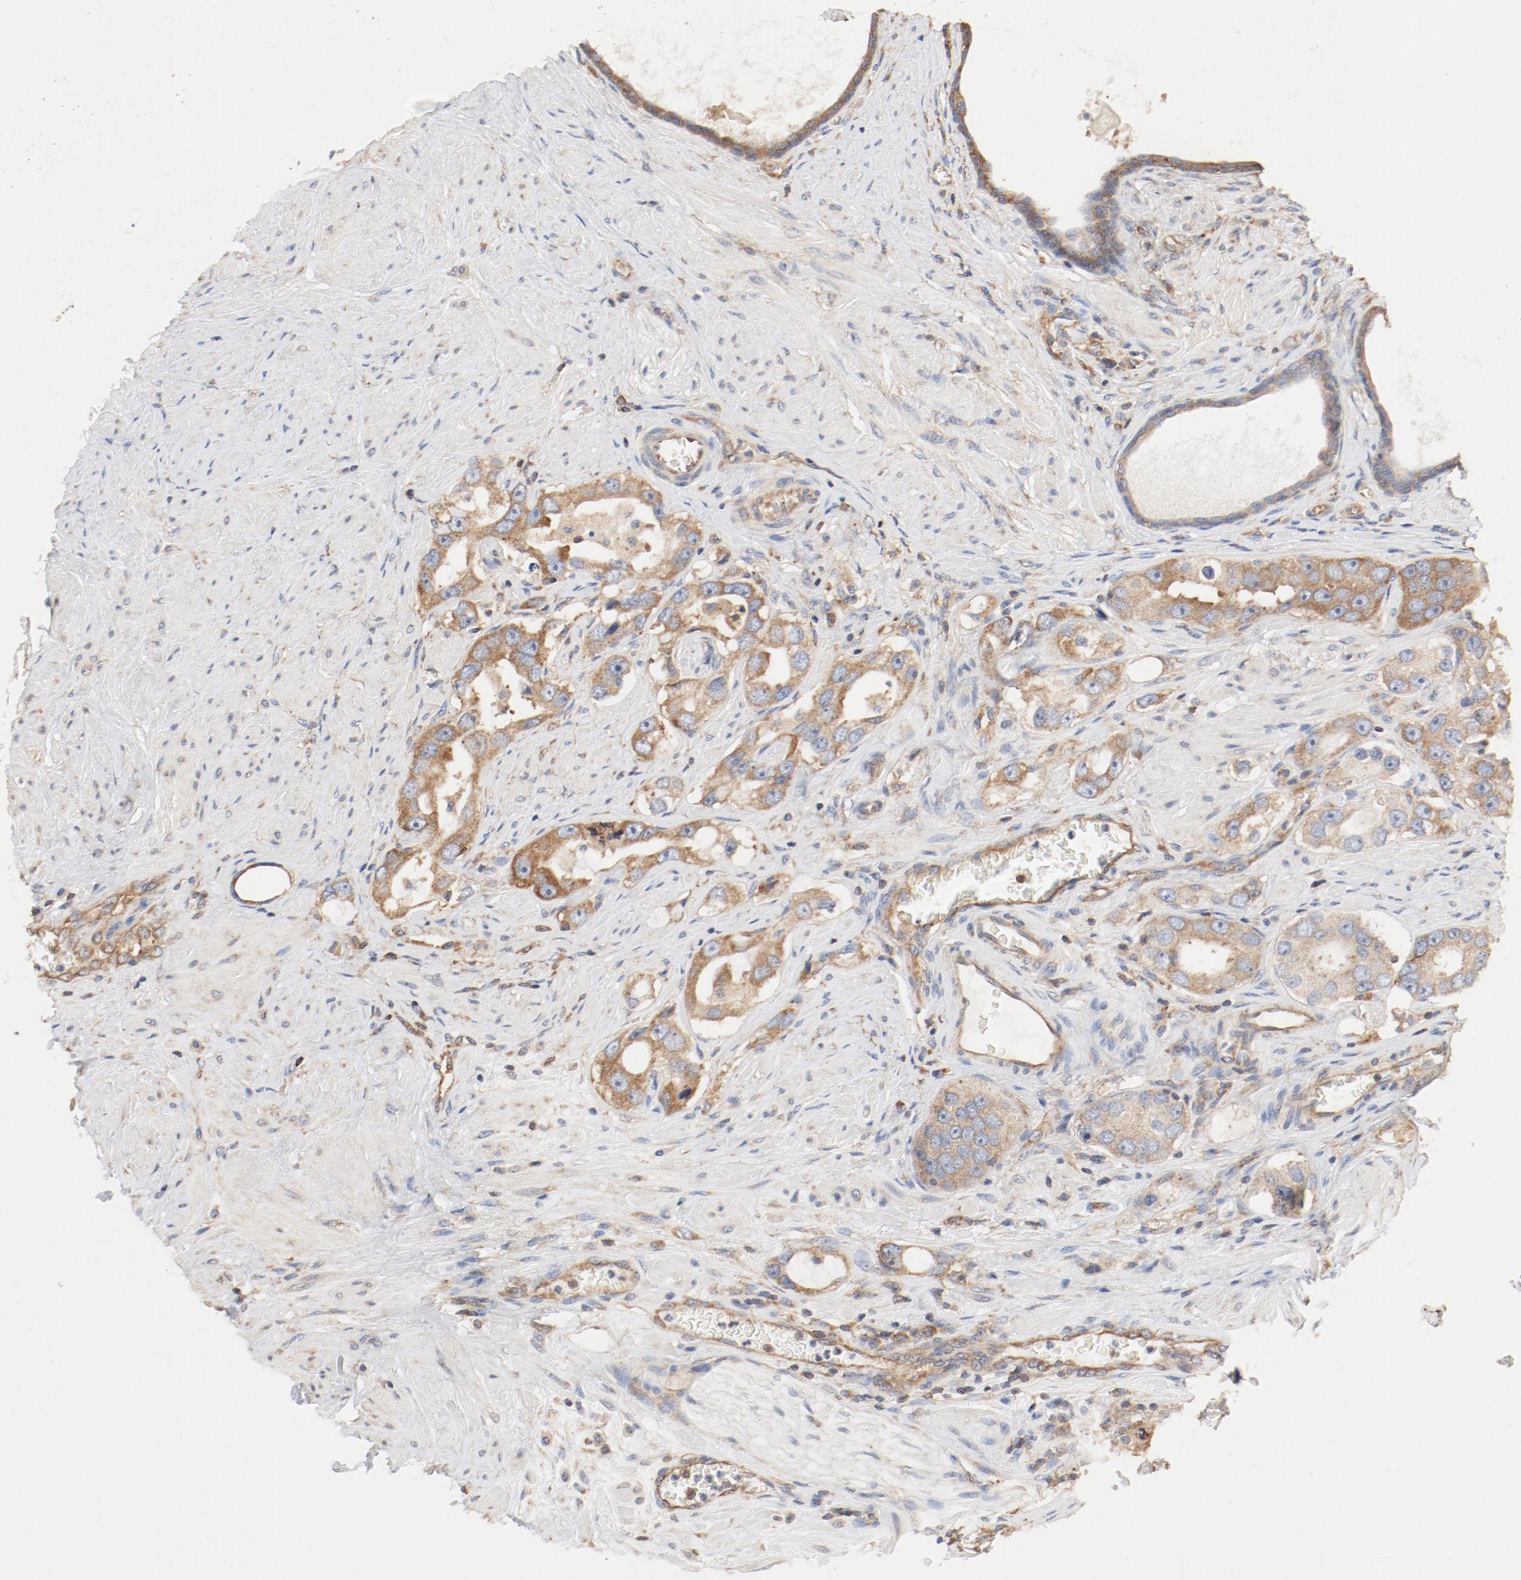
{"staining": {"intensity": "moderate", "quantity": ">75%", "location": "cytoplasmic/membranous"}, "tissue": "prostate cancer", "cell_type": "Tumor cells", "image_type": "cancer", "snomed": [{"axis": "morphology", "description": "Adenocarcinoma, High grade"}, {"axis": "topography", "description": "Prostate"}], "caption": "Immunohistochemistry (IHC) staining of prostate cancer (adenocarcinoma (high-grade)), which reveals medium levels of moderate cytoplasmic/membranous positivity in approximately >75% of tumor cells indicating moderate cytoplasmic/membranous protein expression. The staining was performed using DAB (3,3'-diaminobenzidine) (brown) for protein detection and nuclei were counterstained in hematoxylin (blue).", "gene": "RPS6", "patient": {"sex": "male", "age": 63}}